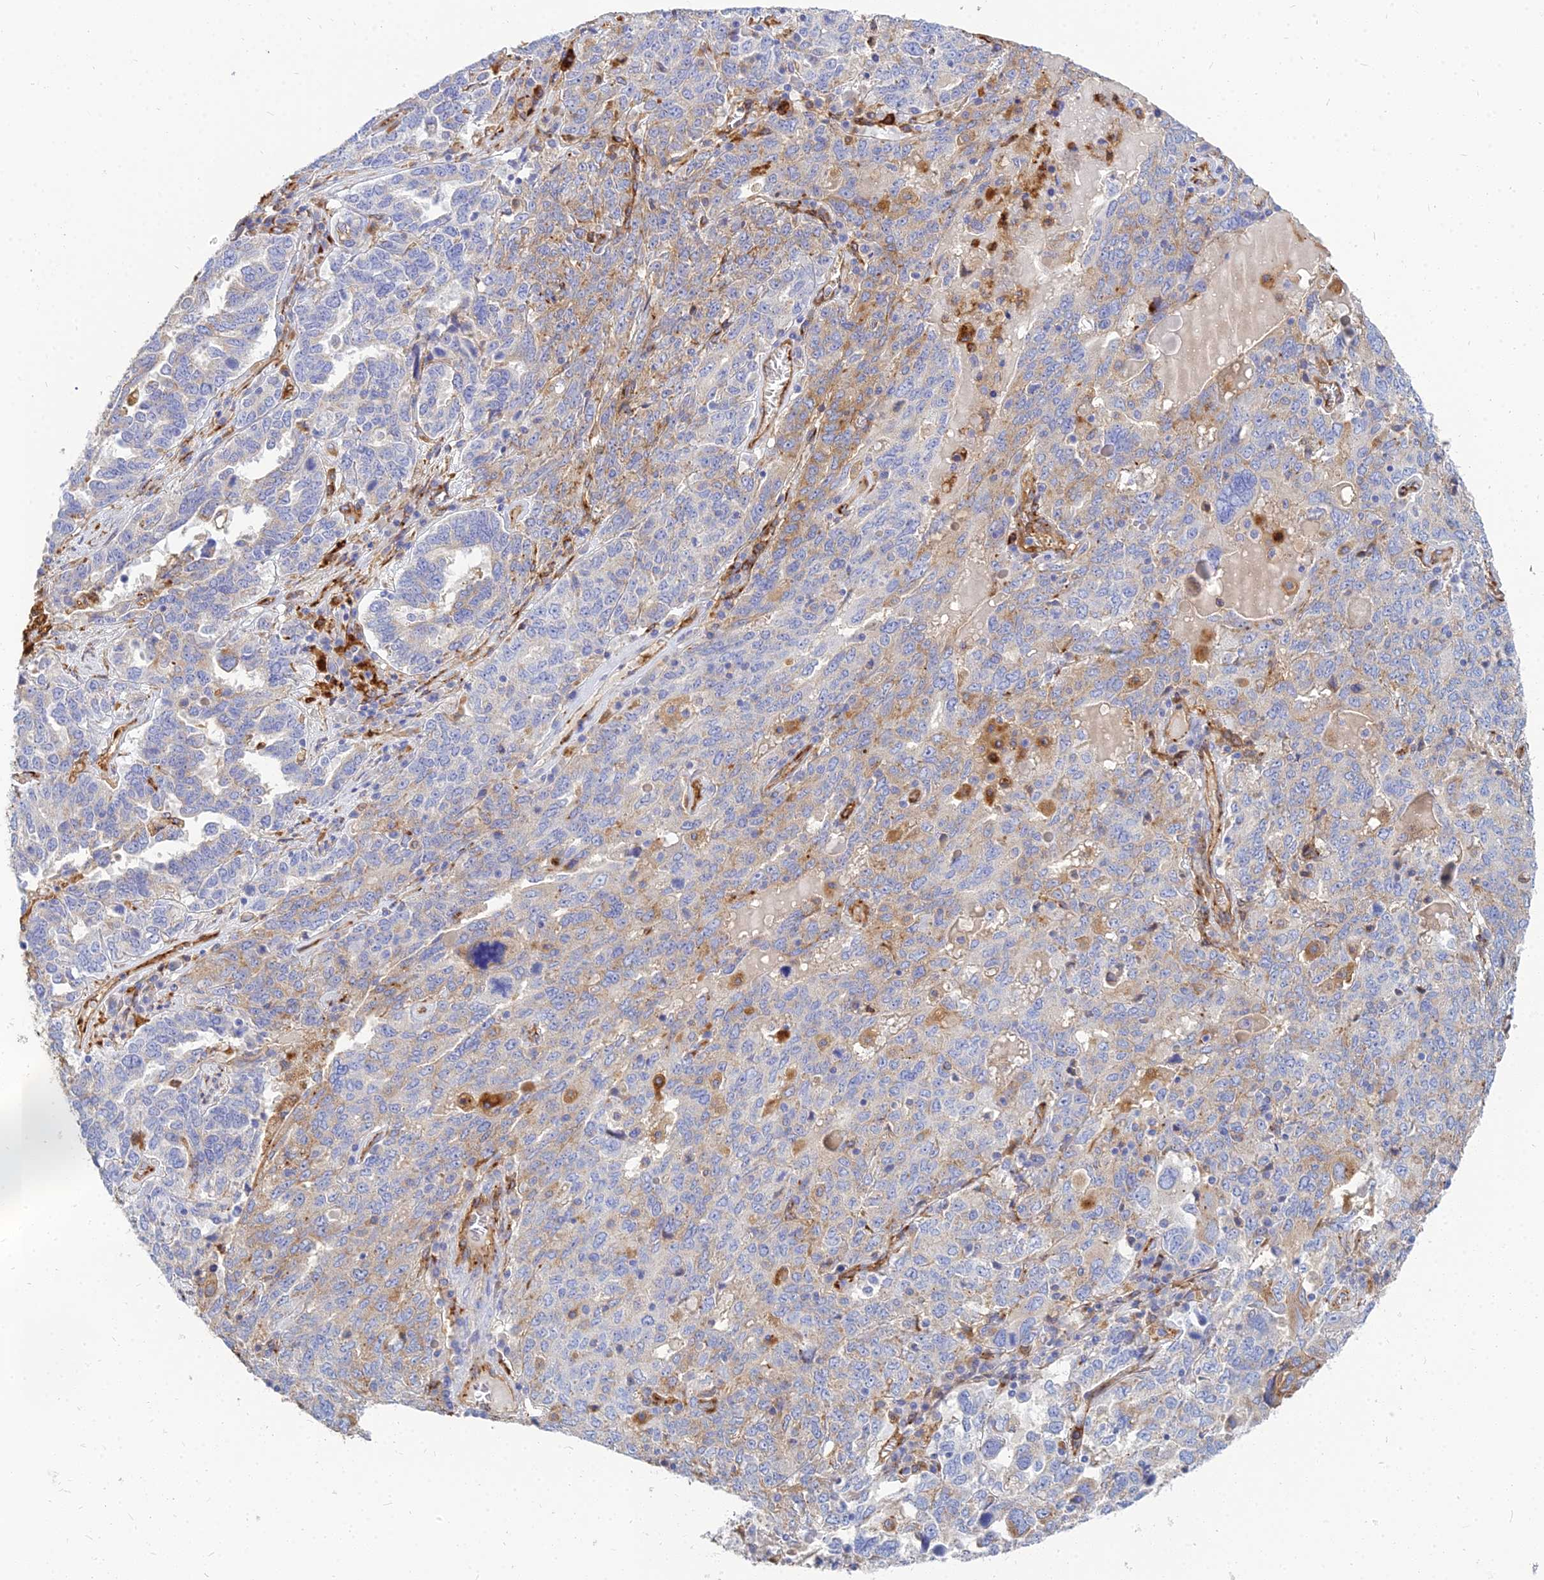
{"staining": {"intensity": "negative", "quantity": "none", "location": "none"}, "tissue": "ovarian cancer", "cell_type": "Tumor cells", "image_type": "cancer", "snomed": [{"axis": "morphology", "description": "Carcinoma, endometroid"}, {"axis": "topography", "description": "Ovary"}], "caption": "DAB immunohistochemical staining of ovarian endometroid carcinoma reveals no significant positivity in tumor cells. The staining was performed using DAB to visualize the protein expression in brown, while the nuclei were stained in blue with hematoxylin (Magnification: 20x).", "gene": "VAT1", "patient": {"sex": "female", "age": 62}}